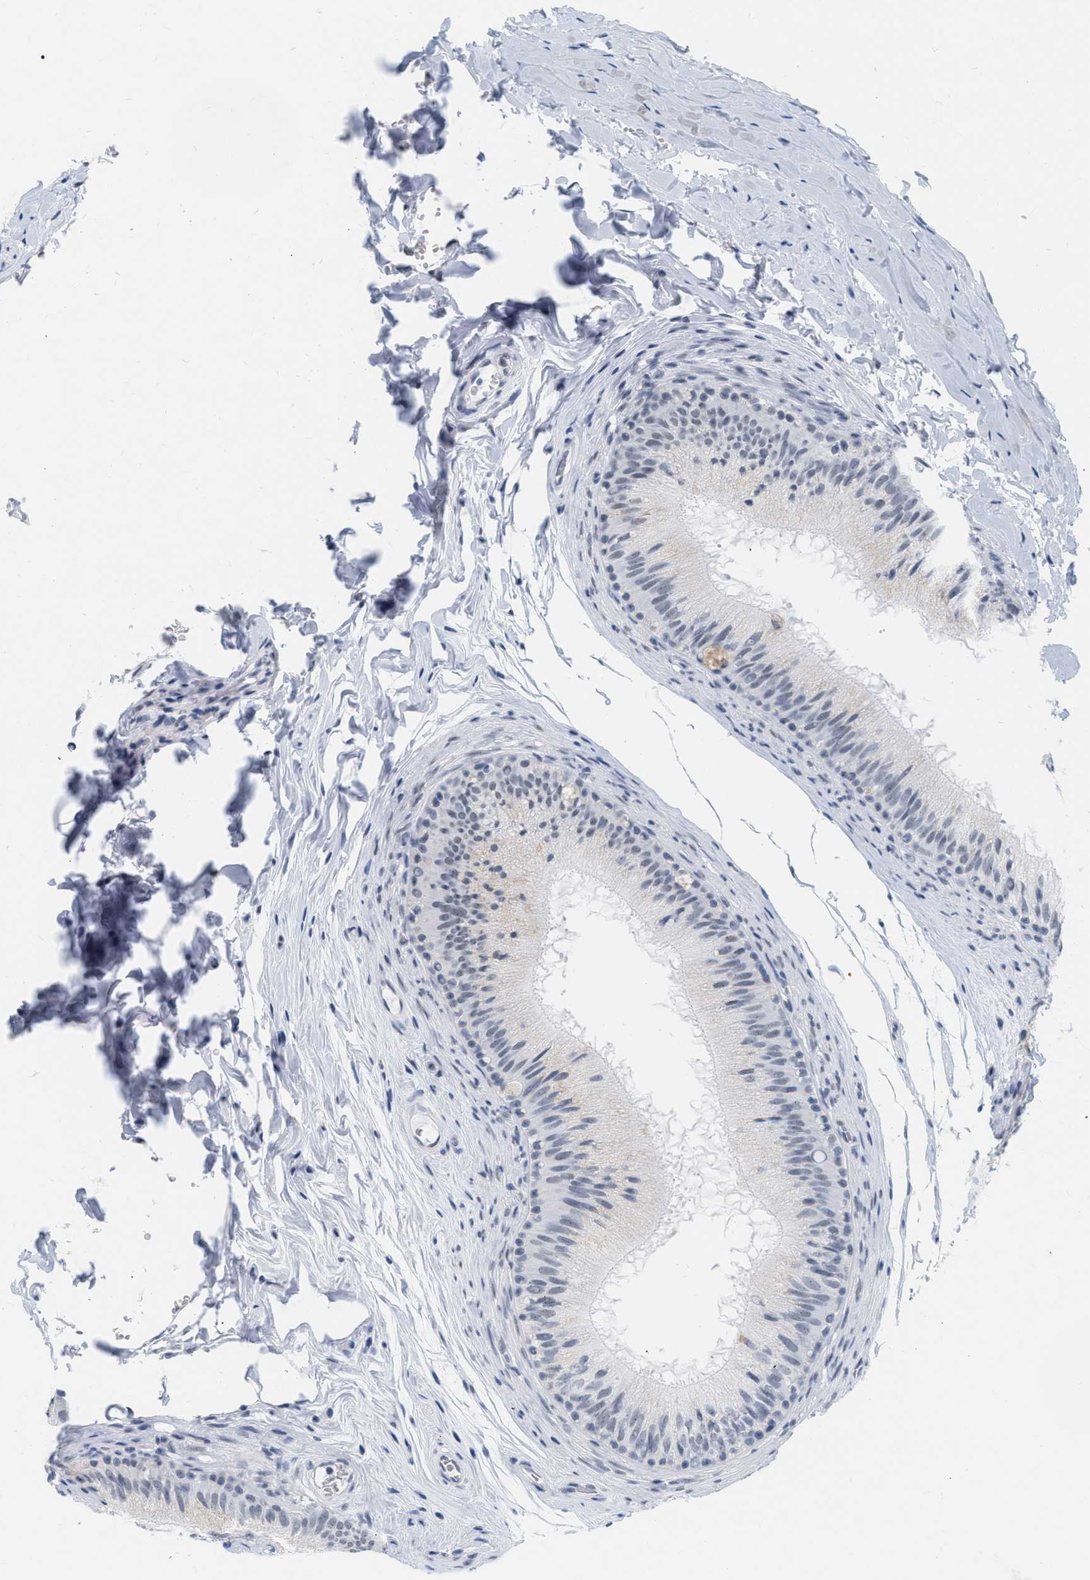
{"staining": {"intensity": "negative", "quantity": "none", "location": "none"}, "tissue": "epididymis", "cell_type": "Glandular cells", "image_type": "normal", "snomed": [{"axis": "morphology", "description": "Normal tissue, NOS"}, {"axis": "topography", "description": "Testis"}, {"axis": "topography", "description": "Epididymis"}], "caption": "High power microscopy micrograph of an IHC image of unremarkable epididymis, revealing no significant positivity in glandular cells. (DAB immunohistochemistry (IHC), high magnification).", "gene": "XIRP1", "patient": {"sex": "male", "age": 36}}